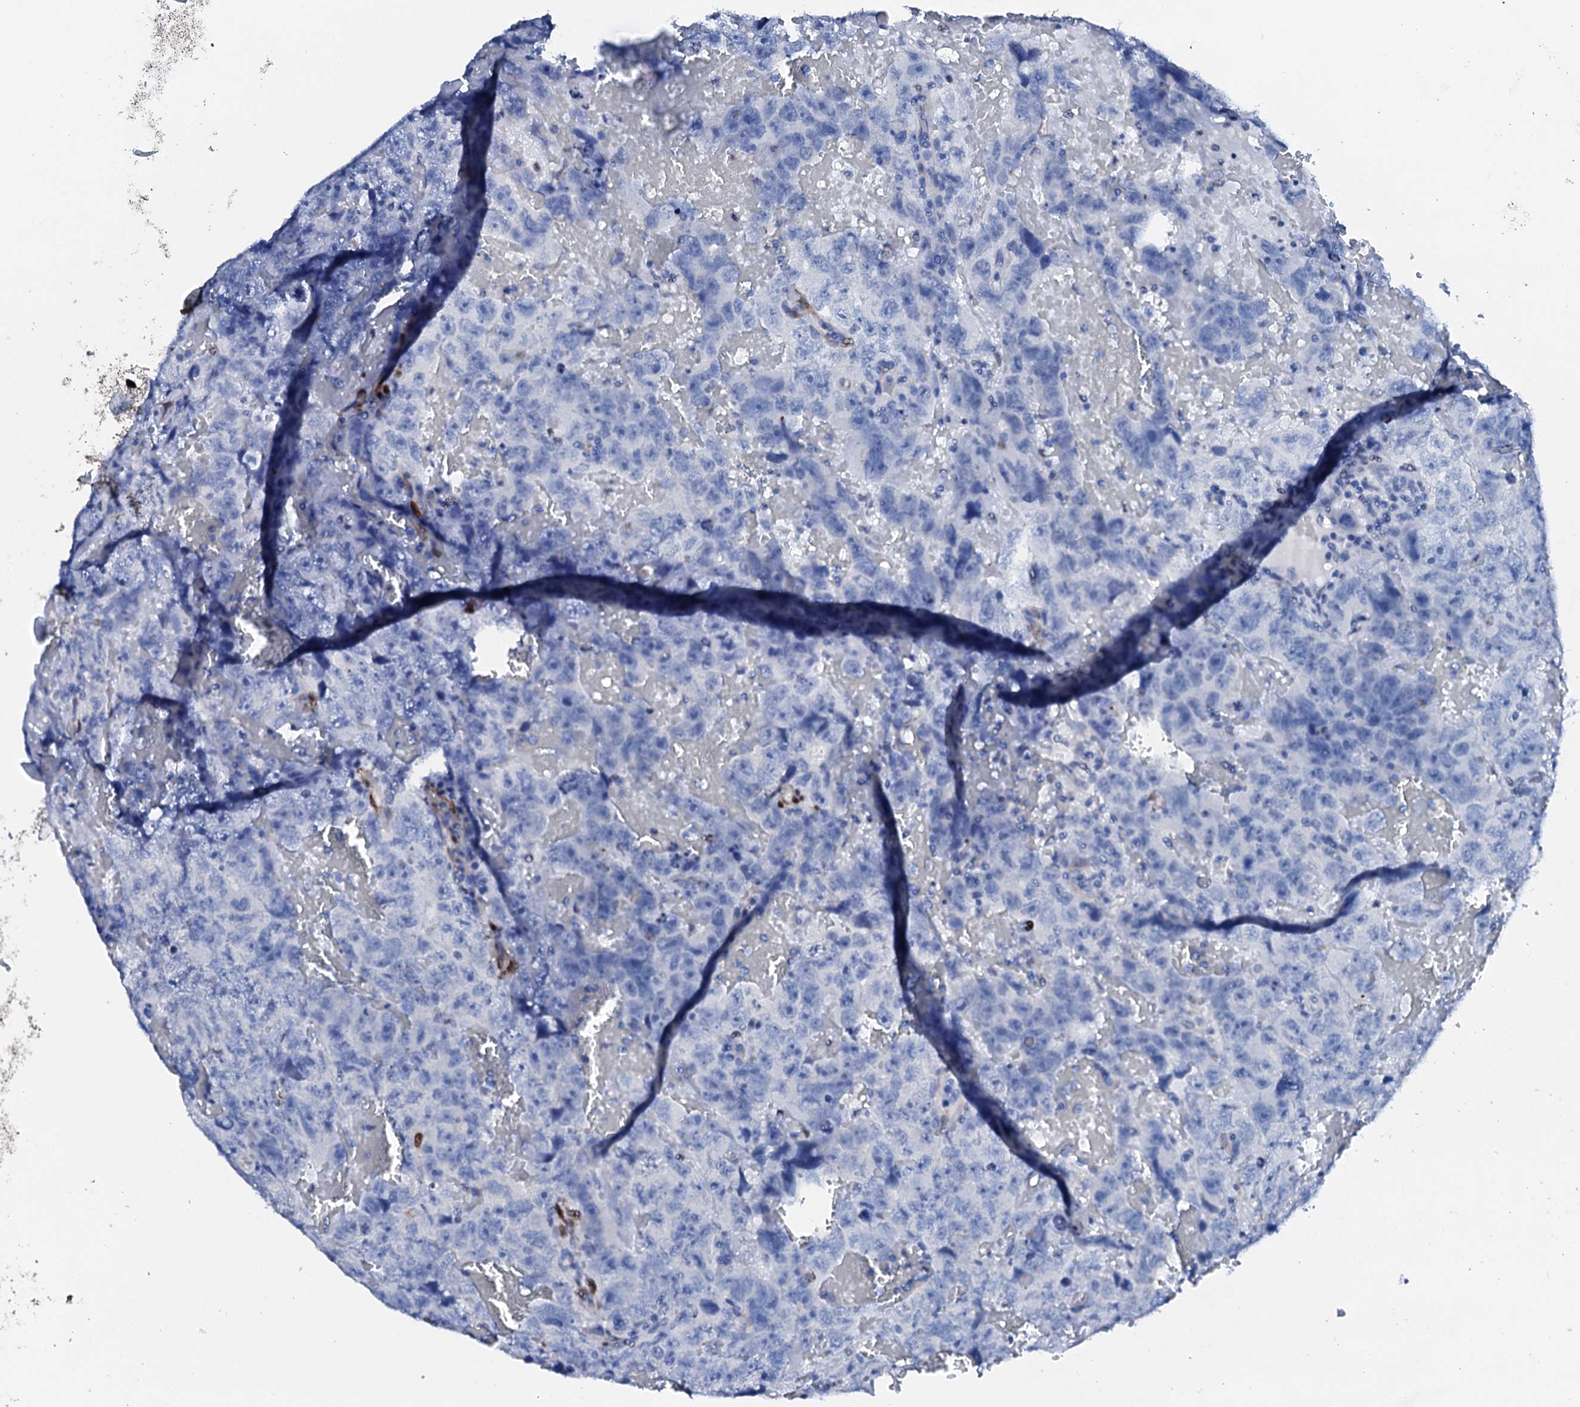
{"staining": {"intensity": "negative", "quantity": "none", "location": "none"}, "tissue": "testis cancer", "cell_type": "Tumor cells", "image_type": "cancer", "snomed": [{"axis": "morphology", "description": "Carcinoma, Embryonal, NOS"}, {"axis": "topography", "description": "Testis"}], "caption": "This is an IHC photomicrograph of embryonal carcinoma (testis). There is no positivity in tumor cells.", "gene": "NRIP2", "patient": {"sex": "male", "age": 45}}